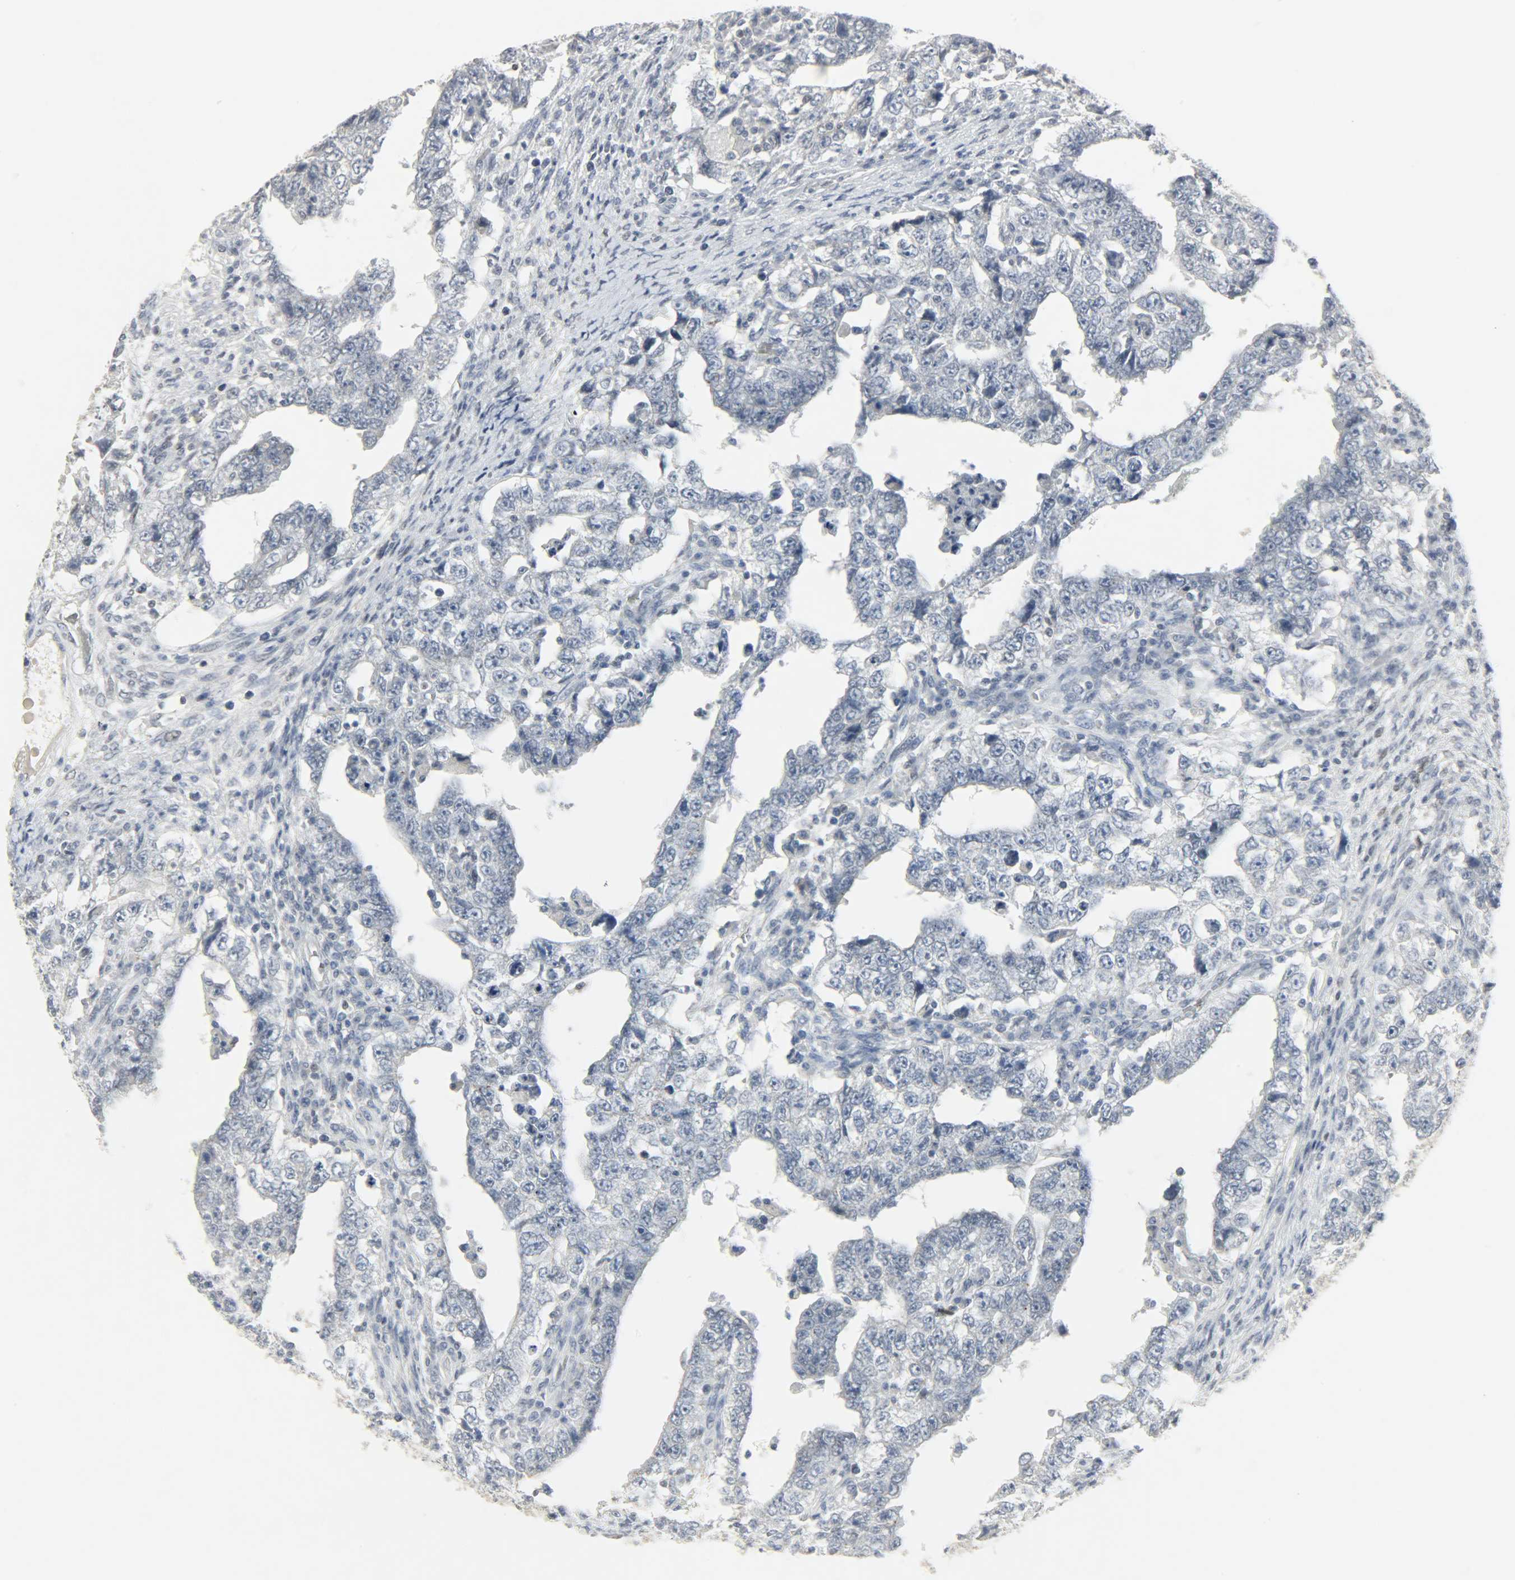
{"staining": {"intensity": "negative", "quantity": "none", "location": "none"}, "tissue": "testis cancer", "cell_type": "Tumor cells", "image_type": "cancer", "snomed": [{"axis": "morphology", "description": "Carcinoma, Embryonal, NOS"}, {"axis": "topography", "description": "Testis"}], "caption": "Tumor cells are negative for protein expression in human testis cancer. (IHC, brightfield microscopy, high magnification).", "gene": "CAMK4", "patient": {"sex": "male", "age": 26}}